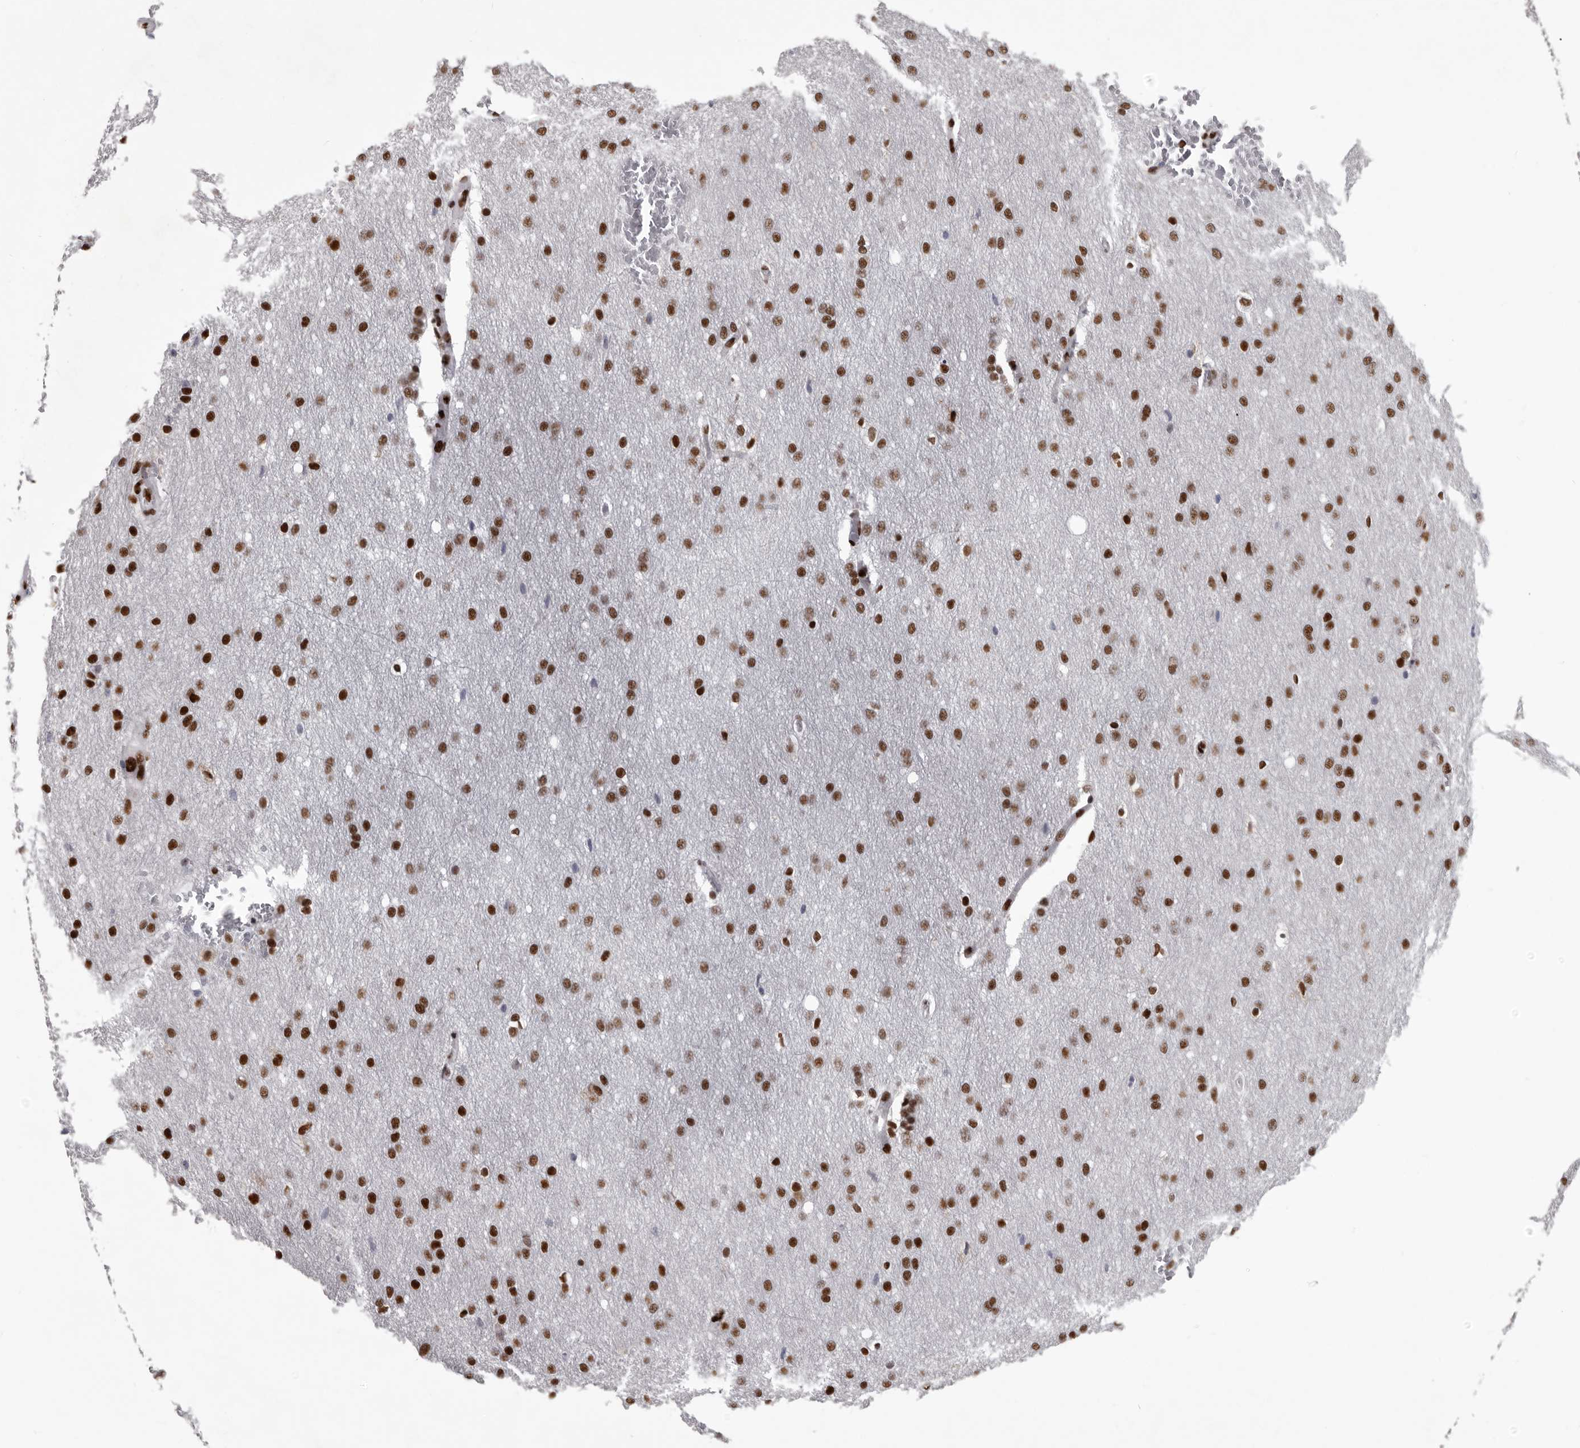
{"staining": {"intensity": "strong", "quantity": ">75%", "location": "nuclear"}, "tissue": "glioma", "cell_type": "Tumor cells", "image_type": "cancer", "snomed": [{"axis": "morphology", "description": "Glioma, malignant, Low grade"}, {"axis": "topography", "description": "Brain"}], "caption": "This photomicrograph displays malignant glioma (low-grade) stained with IHC to label a protein in brown. The nuclear of tumor cells show strong positivity for the protein. Nuclei are counter-stained blue.", "gene": "NUMA1", "patient": {"sex": "female", "age": 37}}